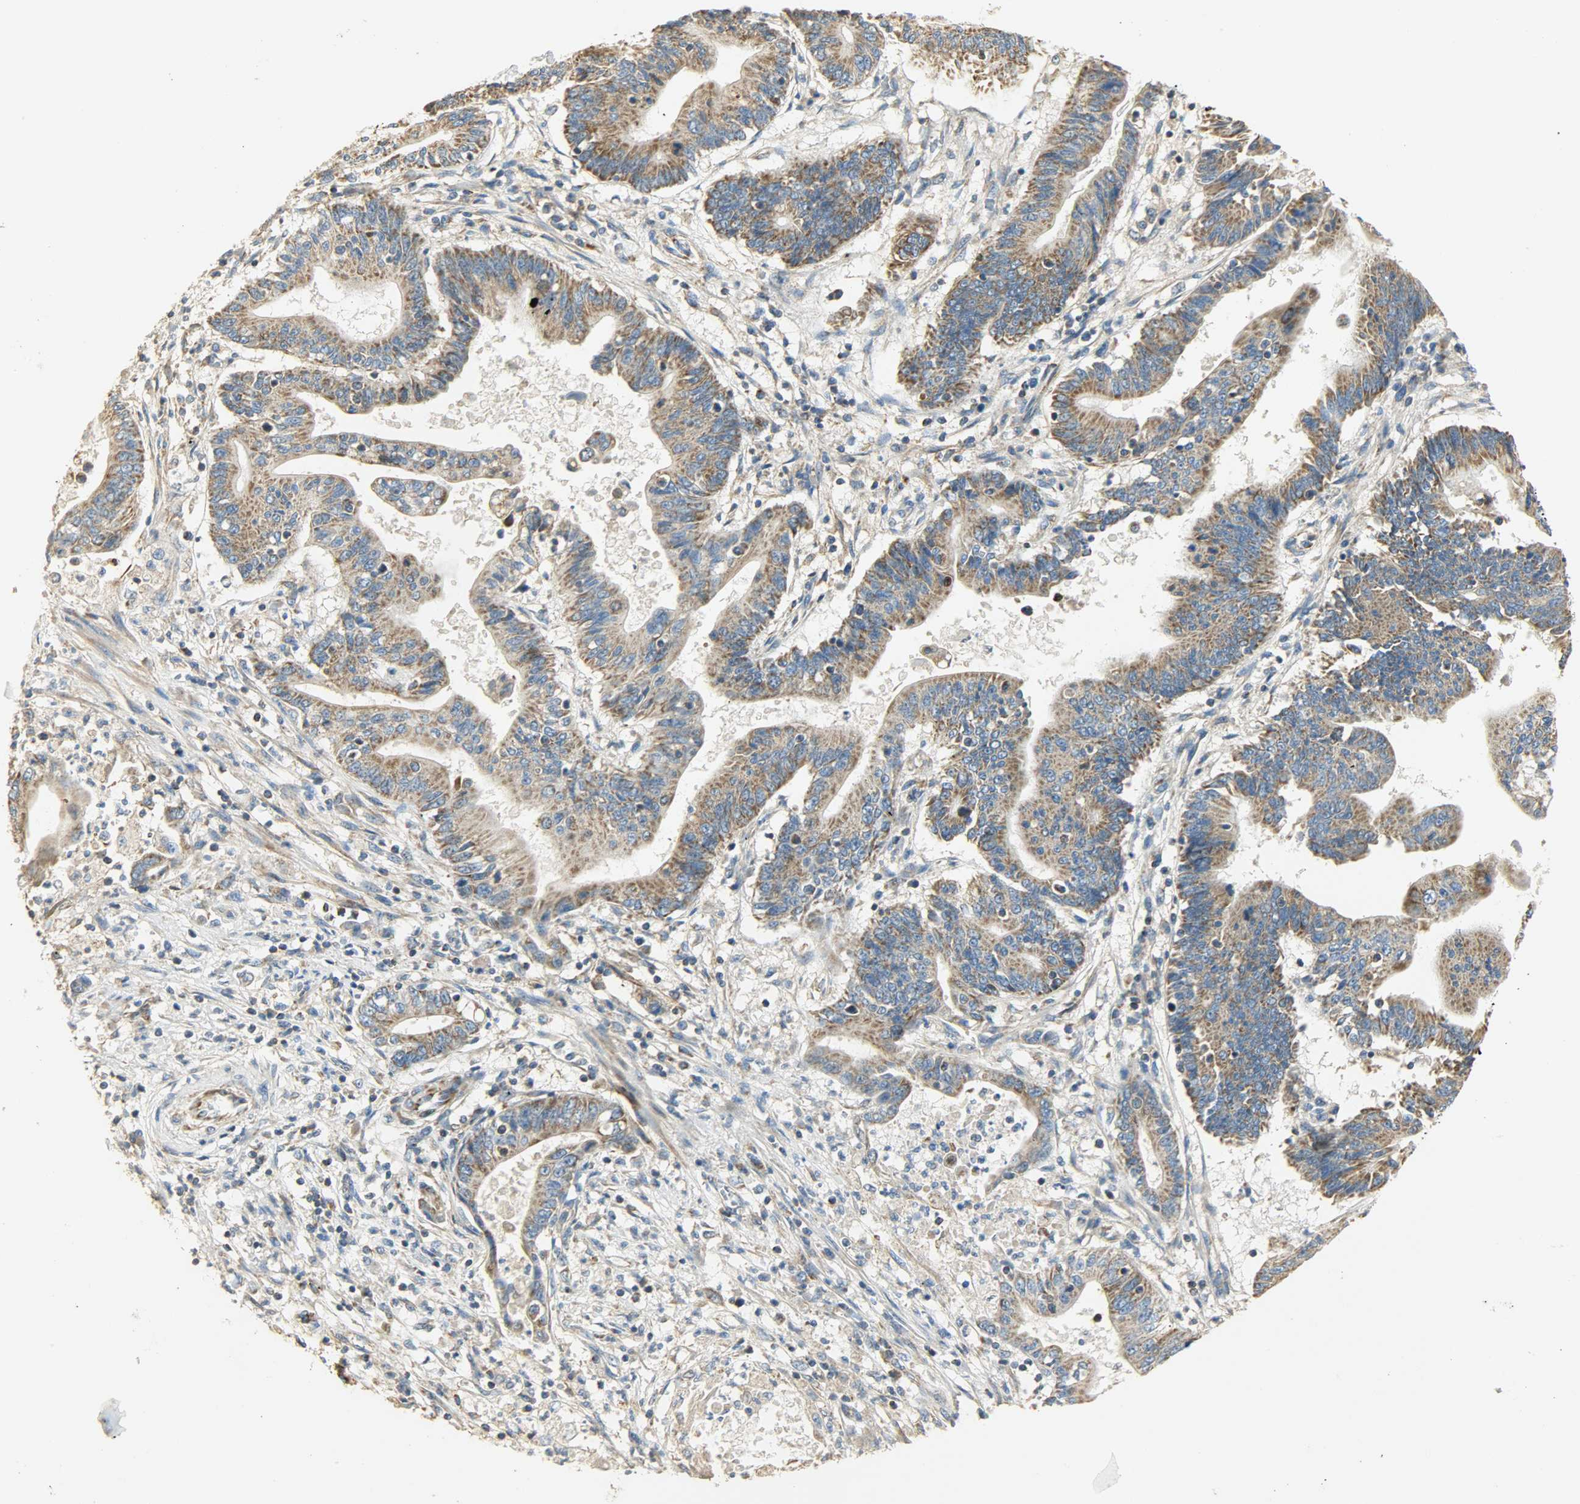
{"staining": {"intensity": "moderate", "quantity": ">75%", "location": "cytoplasmic/membranous"}, "tissue": "pancreatic cancer", "cell_type": "Tumor cells", "image_type": "cancer", "snomed": [{"axis": "morphology", "description": "Adenocarcinoma, NOS"}, {"axis": "topography", "description": "Pancreas"}], "caption": "Protein analysis of pancreatic adenocarcinoma tissue exhibits moderate cytoplasmic/membranous expression in about >75% of tumor cells.", "gene": "NNT", "patient": {"sex": "female", "age": 48}}